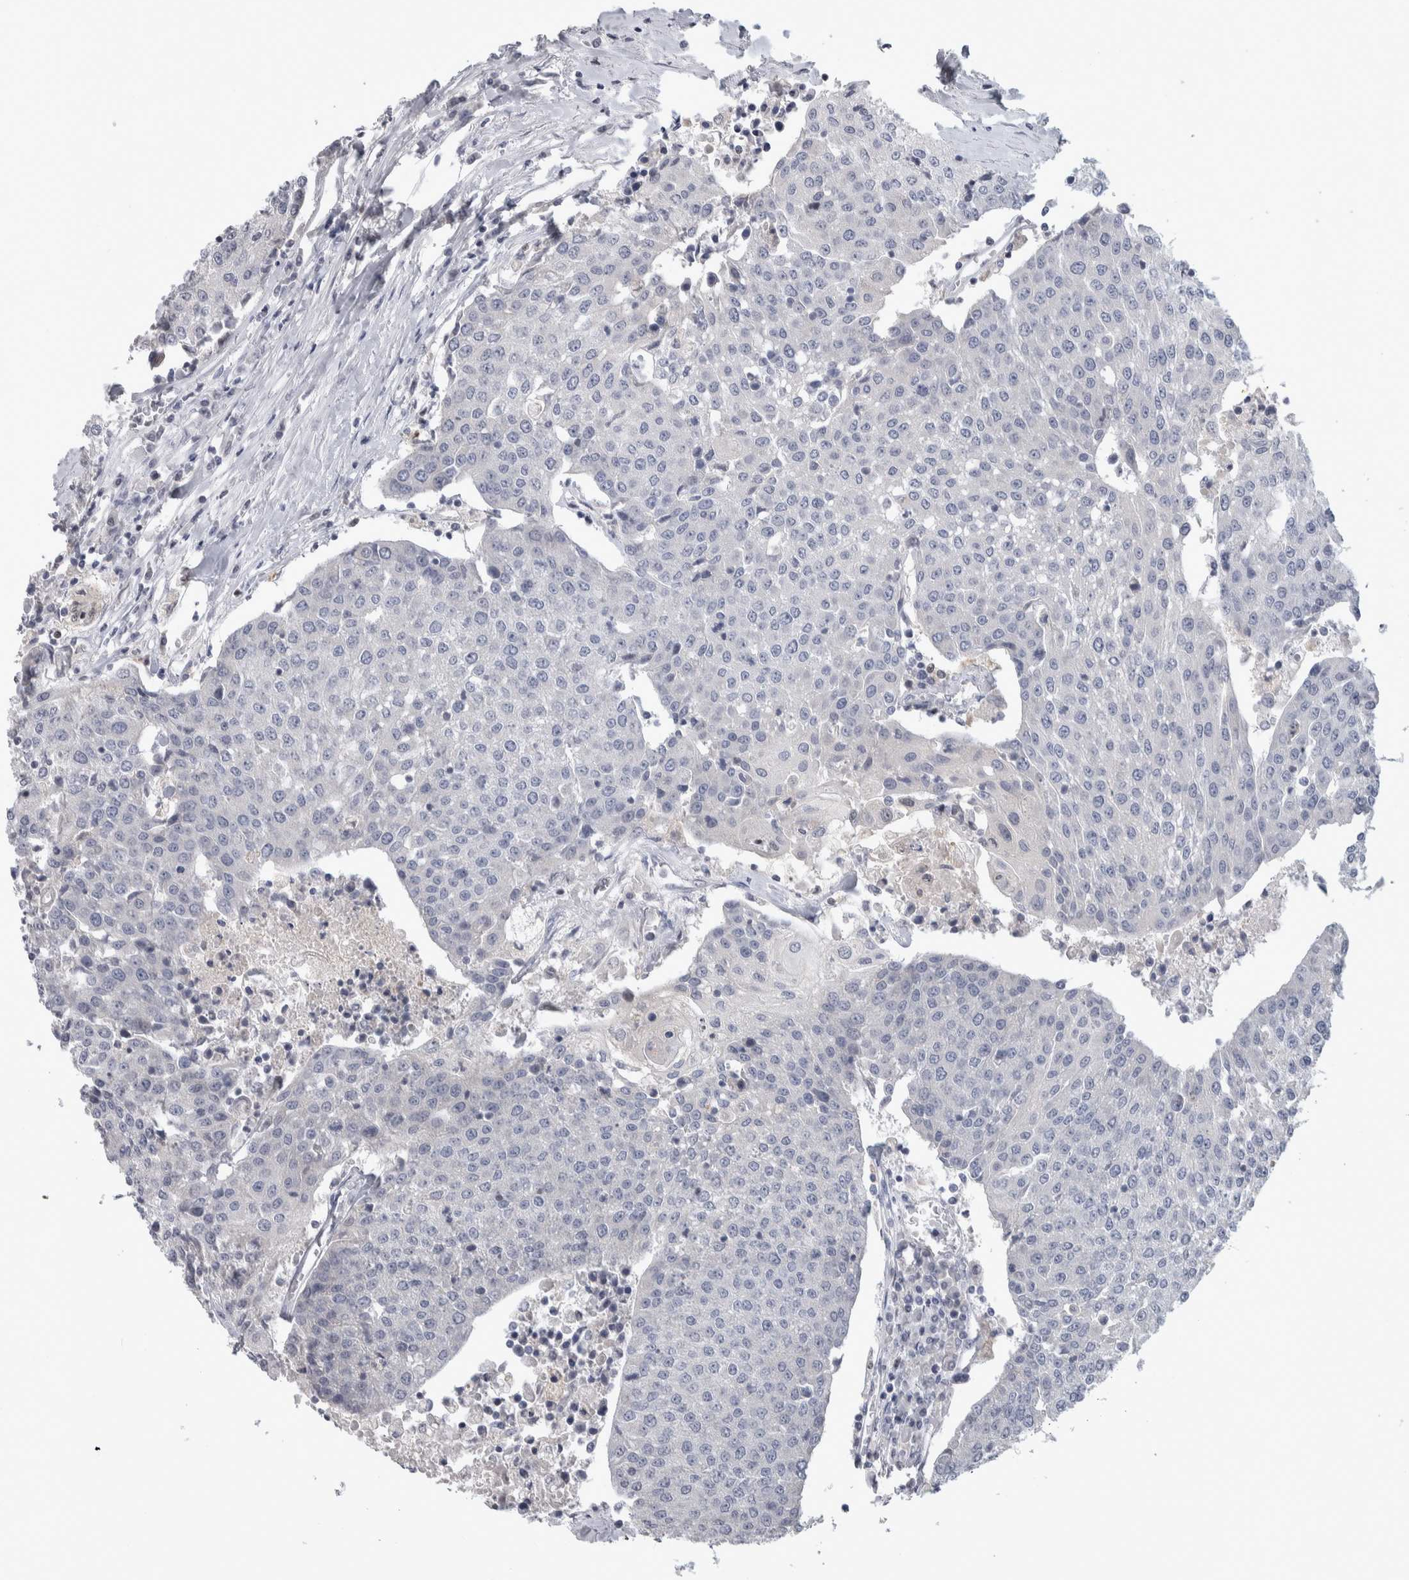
{"staining": {"intensity": "negative", "quantity": "none", "location": "none"}, "tissue": "urothelial cancer", "cell_type": "Tumor cells", "image_type": "cancer", "snomed": [{"axis": "morphology", "description": "Urothelial carcinoma, High grade"}, {"axis": "topography", "description": "Urinary bladder"}], "caption": "A histopathology image of urothelial cancer stained for a protein demonstrates no brown staining in tumor cells.", "gene": "NFKB2", "patient": {"sex": "female", "age": 85}}